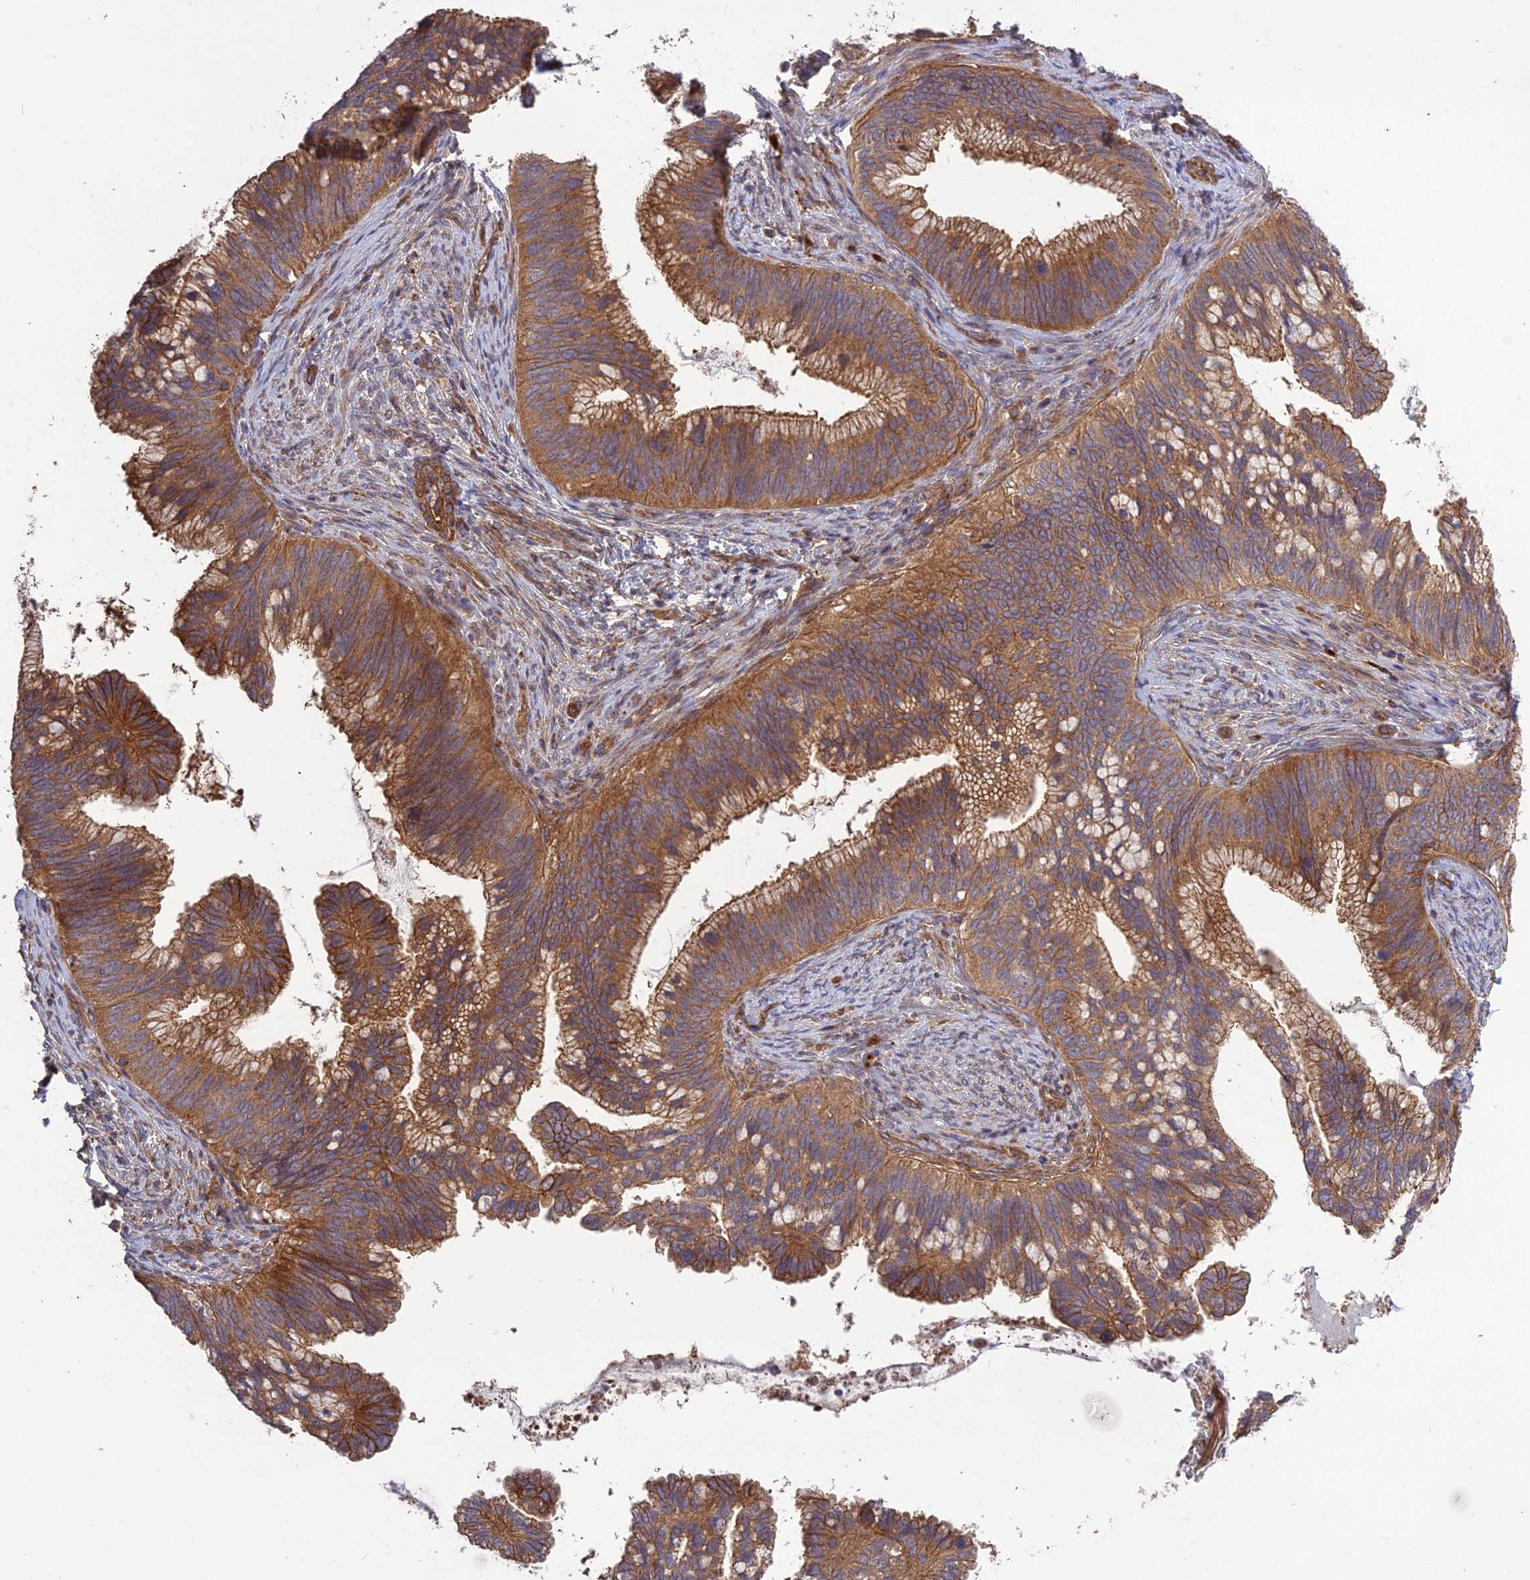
{"staining": {"intensity": "moderate", "quantity": ">75%", "location": "cytoplasmic/membranous"}, "tissue": "cervical cancer", "cell_type": "Tumor cells", "image_type": "cancer", "snomed": [{"axis": "morphology", "description": "Adenocarcinoma, NOS"}, {"axis": "topography", "description": "Cervix"}], "caption": "Immunohistochemistry (DAB) staining of human adenocarcinoma (cervical) displays moderate cytoplasmic/membranous protein positivity in approximately >75% of tumor cells.", "gene": "TMEM131L", "patient": {"sex": "female", "age": 42}}